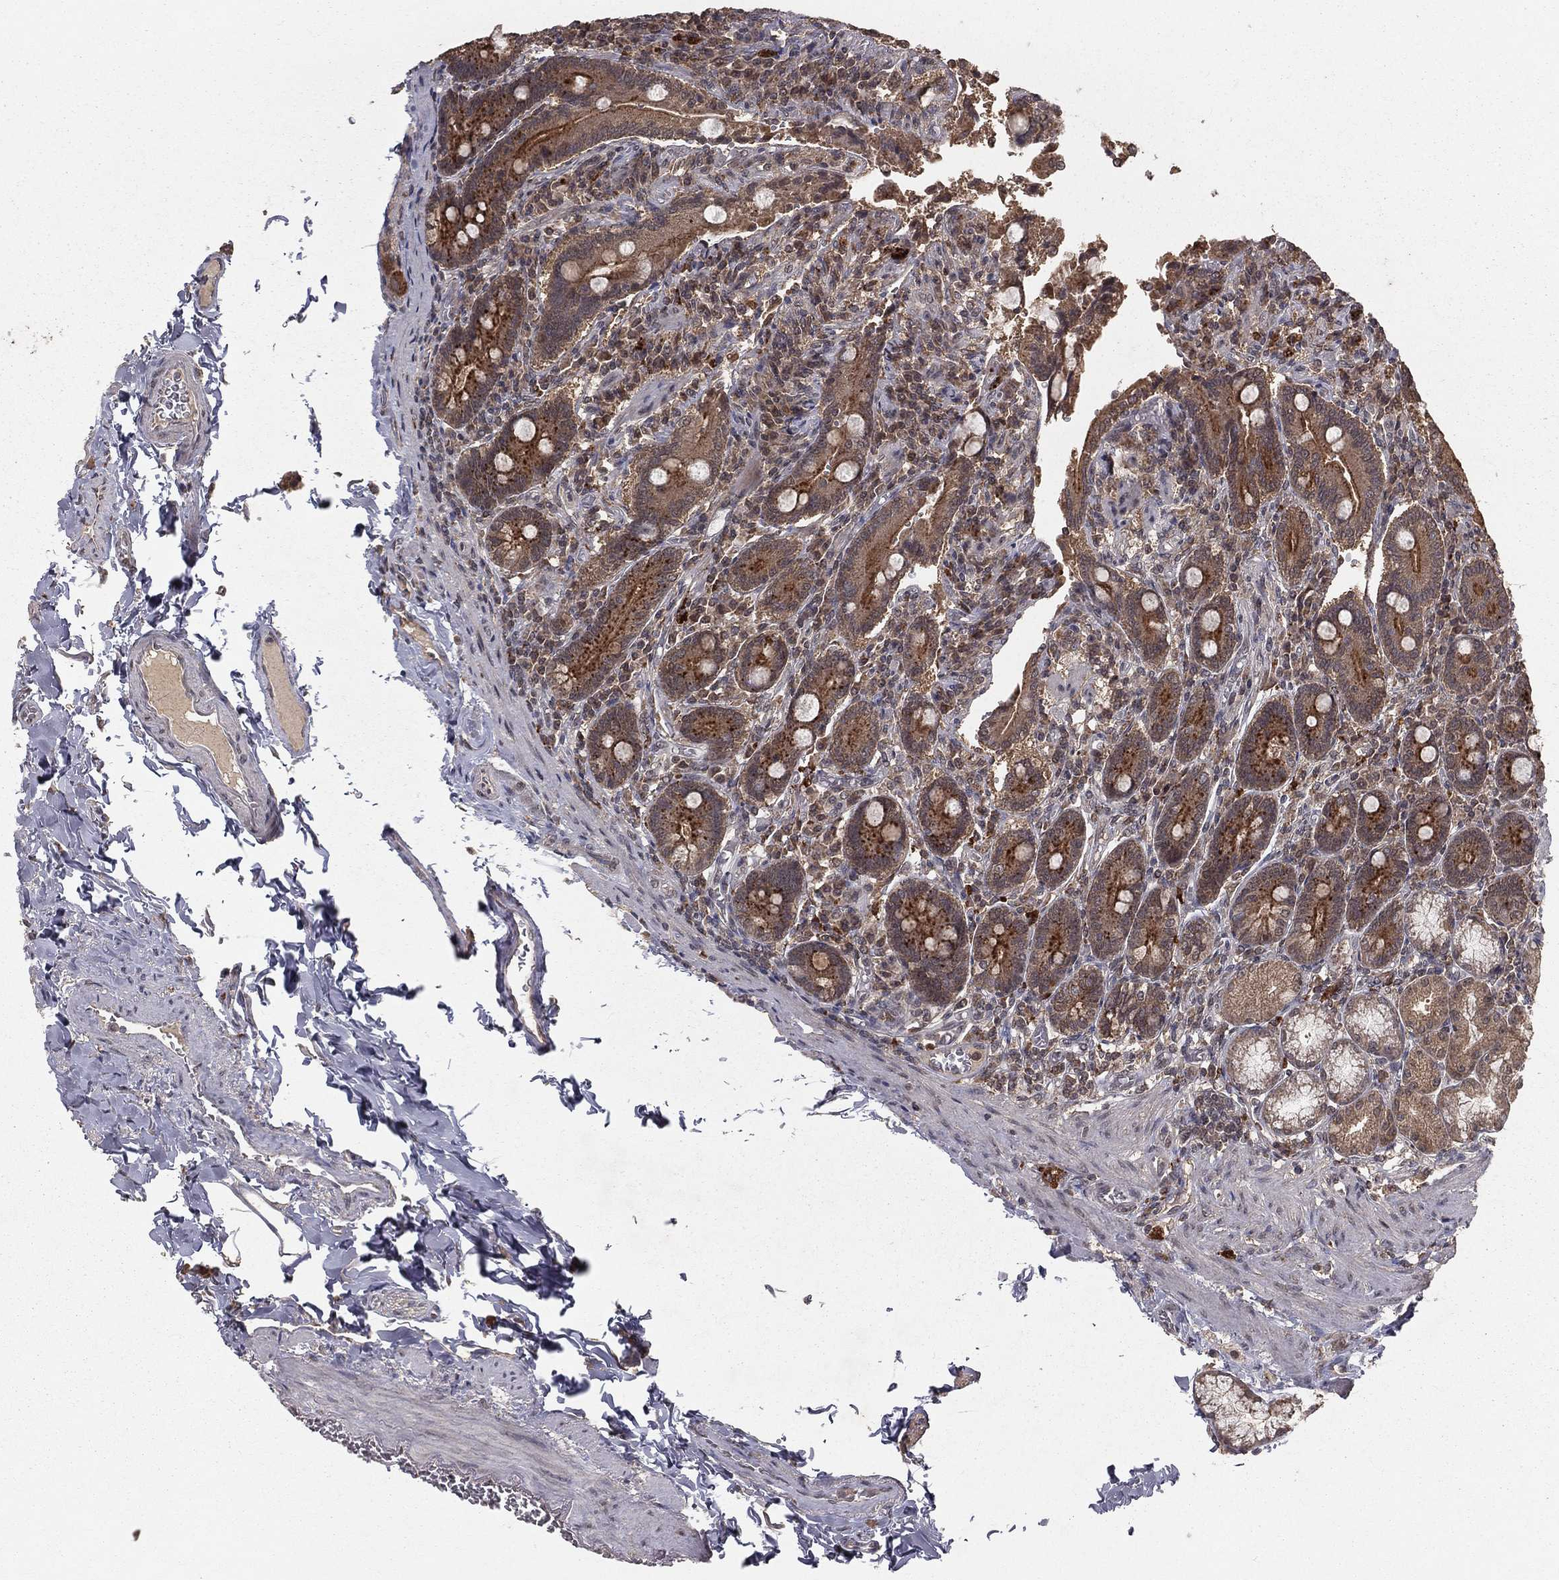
{"staining": {"intensity": "moderate", "quantity": ">75%", "location": "cytoplasmic/membranous"}, "tissue": "duodenum", "cell_type": "Glandular cells", "image_type": "normal", "snomed": [{"axis": "morphology", "description": "Normal tissue, NOS"}, {"axis": "topography", "description": "Duodenum"}], "caption": "Glandular cells display moderate cytoplasmic/membranous positivity in approximately >75% of cells in normal duodenum.", "gene": "ZDHHC15", "patient": {"sex": "female", "age": 62}}